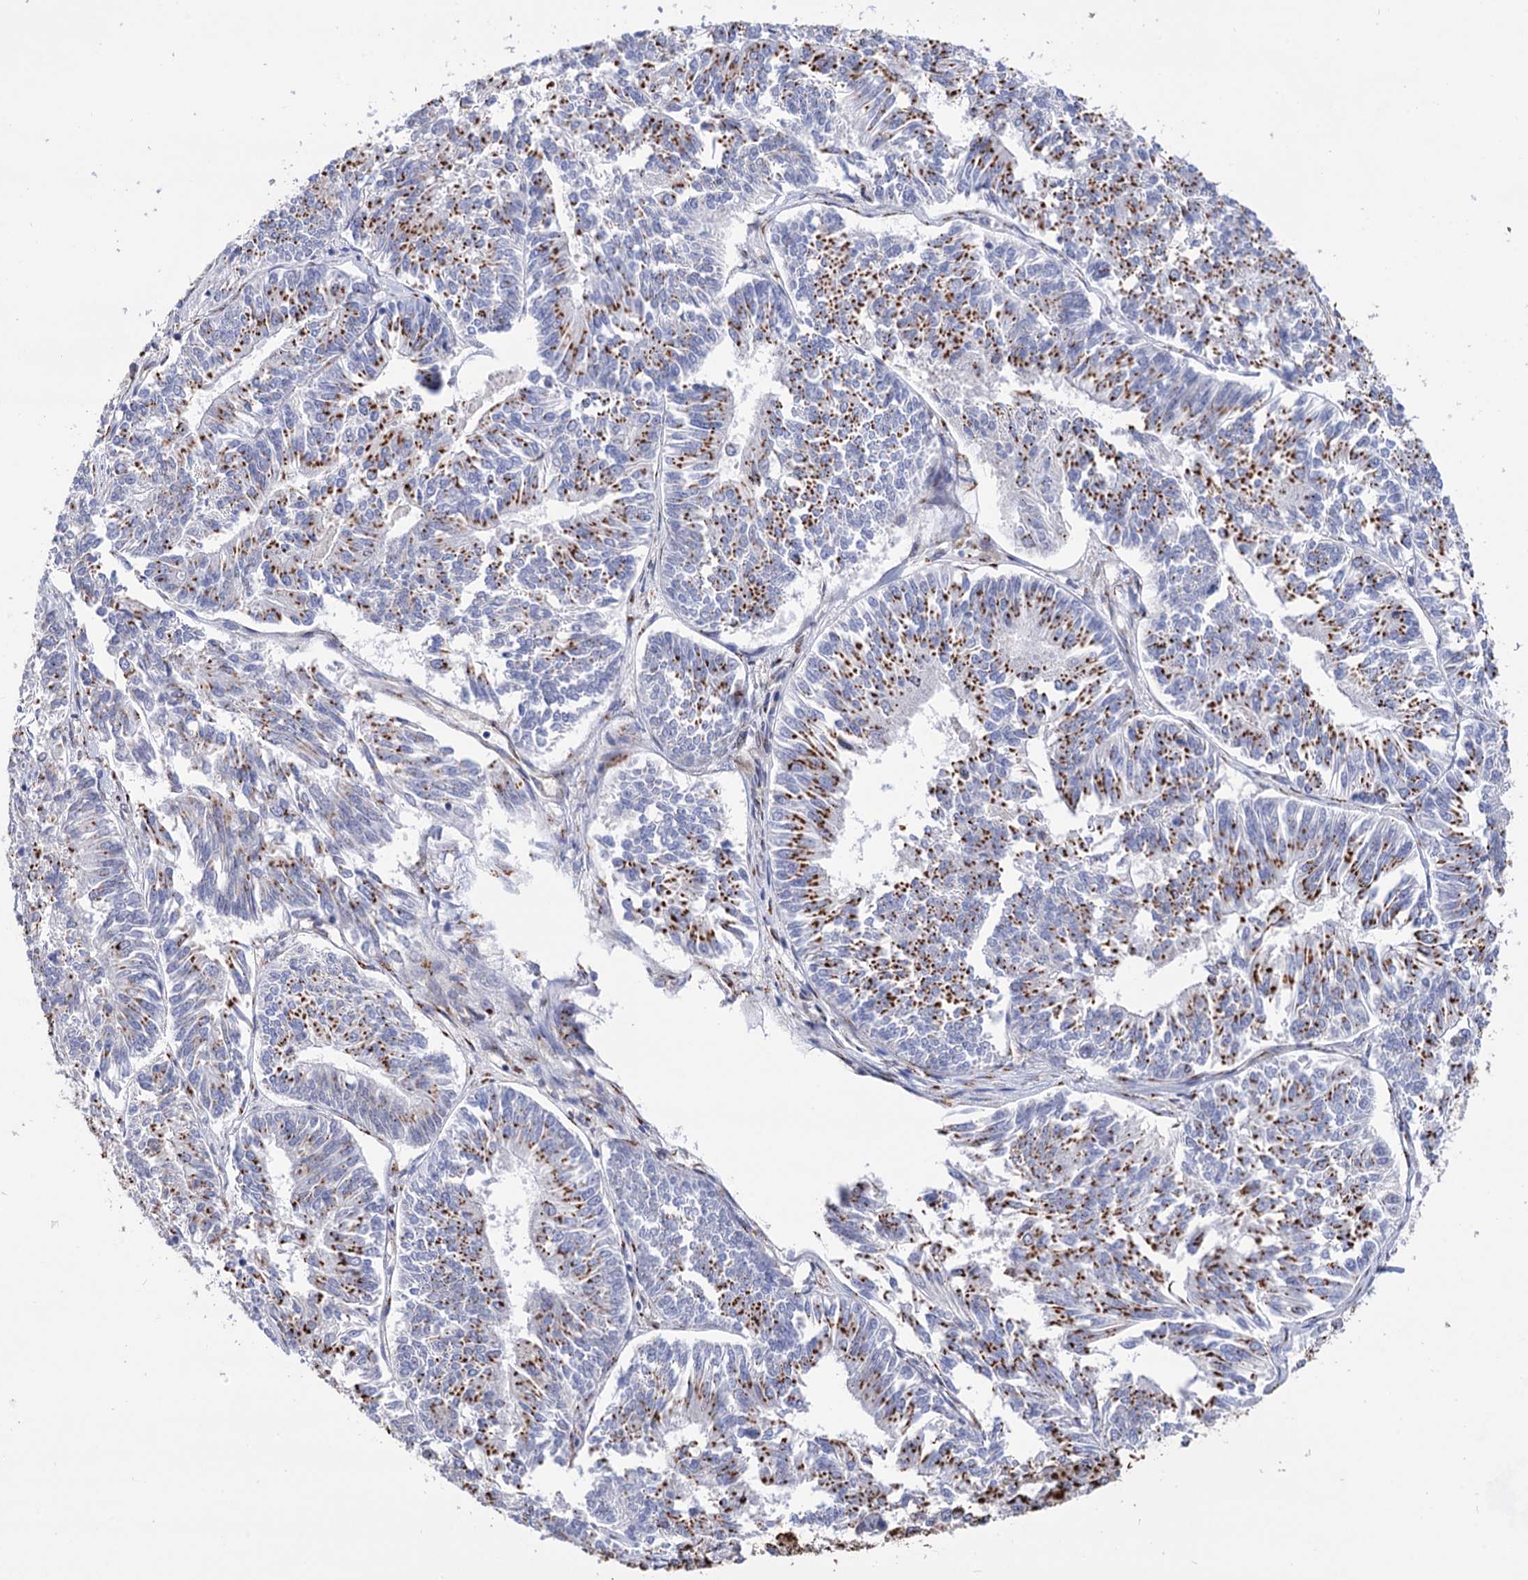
{"staining": {"intensity": "strong", "quantity": "25%-75%", "location": "cytoplasmic/membranous"}, "tissue": "endometrial cancer", "cell_type": "Tumor cells", "image_type": "cancer", "snomed": [{"axis": "morphology", "description": "Adenocarcinoma, NOS"}, {"axis": "topography", "description": "Endometrium"}], "caption": "Immunohistochemical staining of endometrial cancer exhibits high levels of strong cytoplasmic/membranous protein expression in approximately 25%-75% of tumor cells. (DAB IHC with brightfield microscopy, high magnification).", "gene": "C11orf96", "patient": {"sex": "female", "age": 58}}